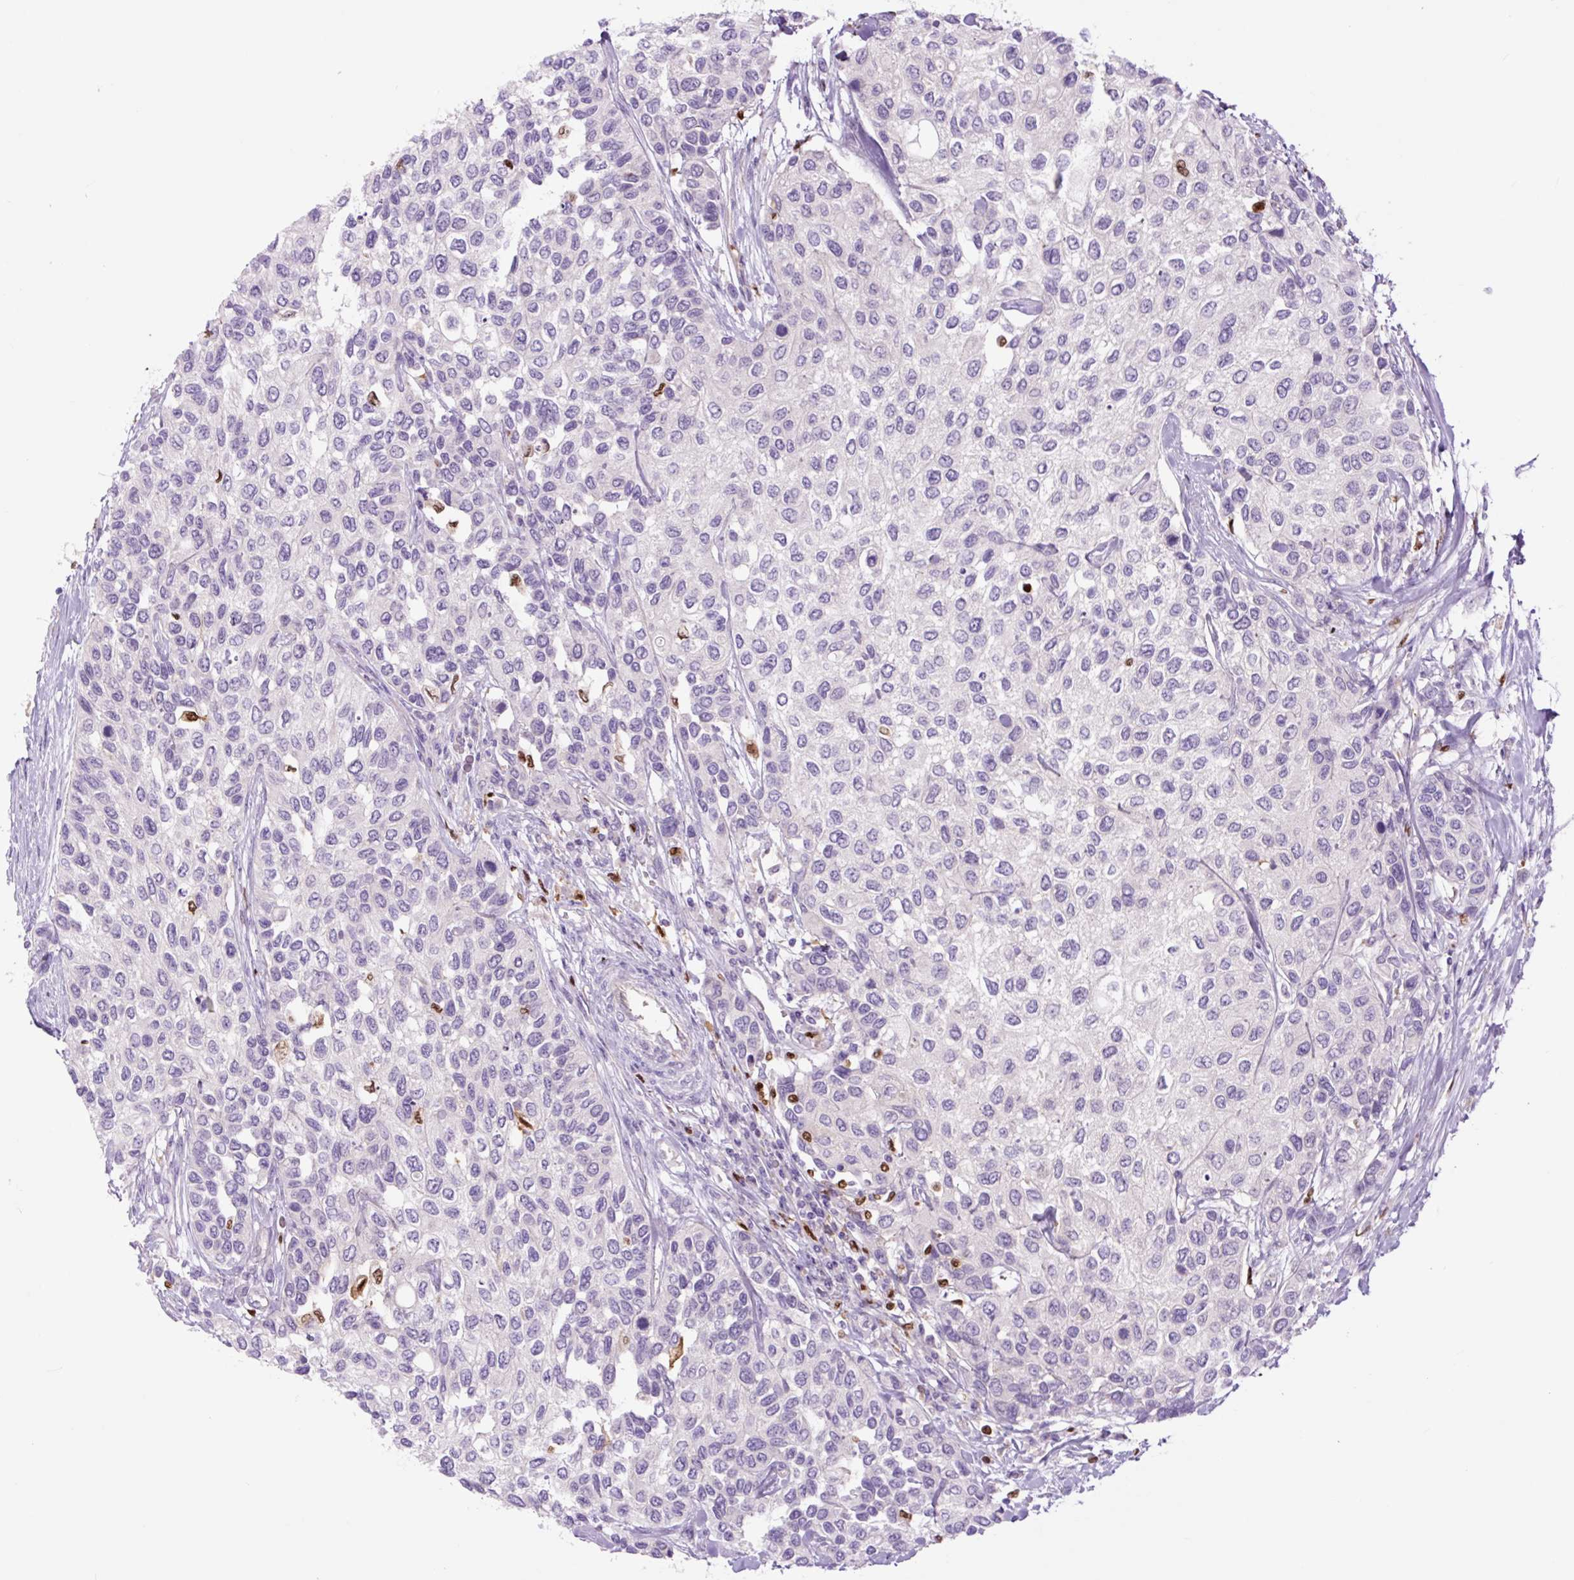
{"staining": {"intensity": "negative", "quantity": "none", "location": "none"}, "tissue": "urothelial cancer", "cell_type": "Tumor cells", "image_type": "cancer", "snomed": [{"axis": "morphology", "description": "Normal tissue, NOS"}, {"axis": "morphology", "description": "Urothelial carcinoma, High grade"}, {"axis": "topography", "description": "Vascular tissue"}, {"axis": "topography", "description": "Urinary bladder"}], "caption": "Immunohistochemical staining of urothelial cancer reveals no significant staining in tumor cells.", "gene": "SPI1", "patient": {"sex": "female", "age": 56}}